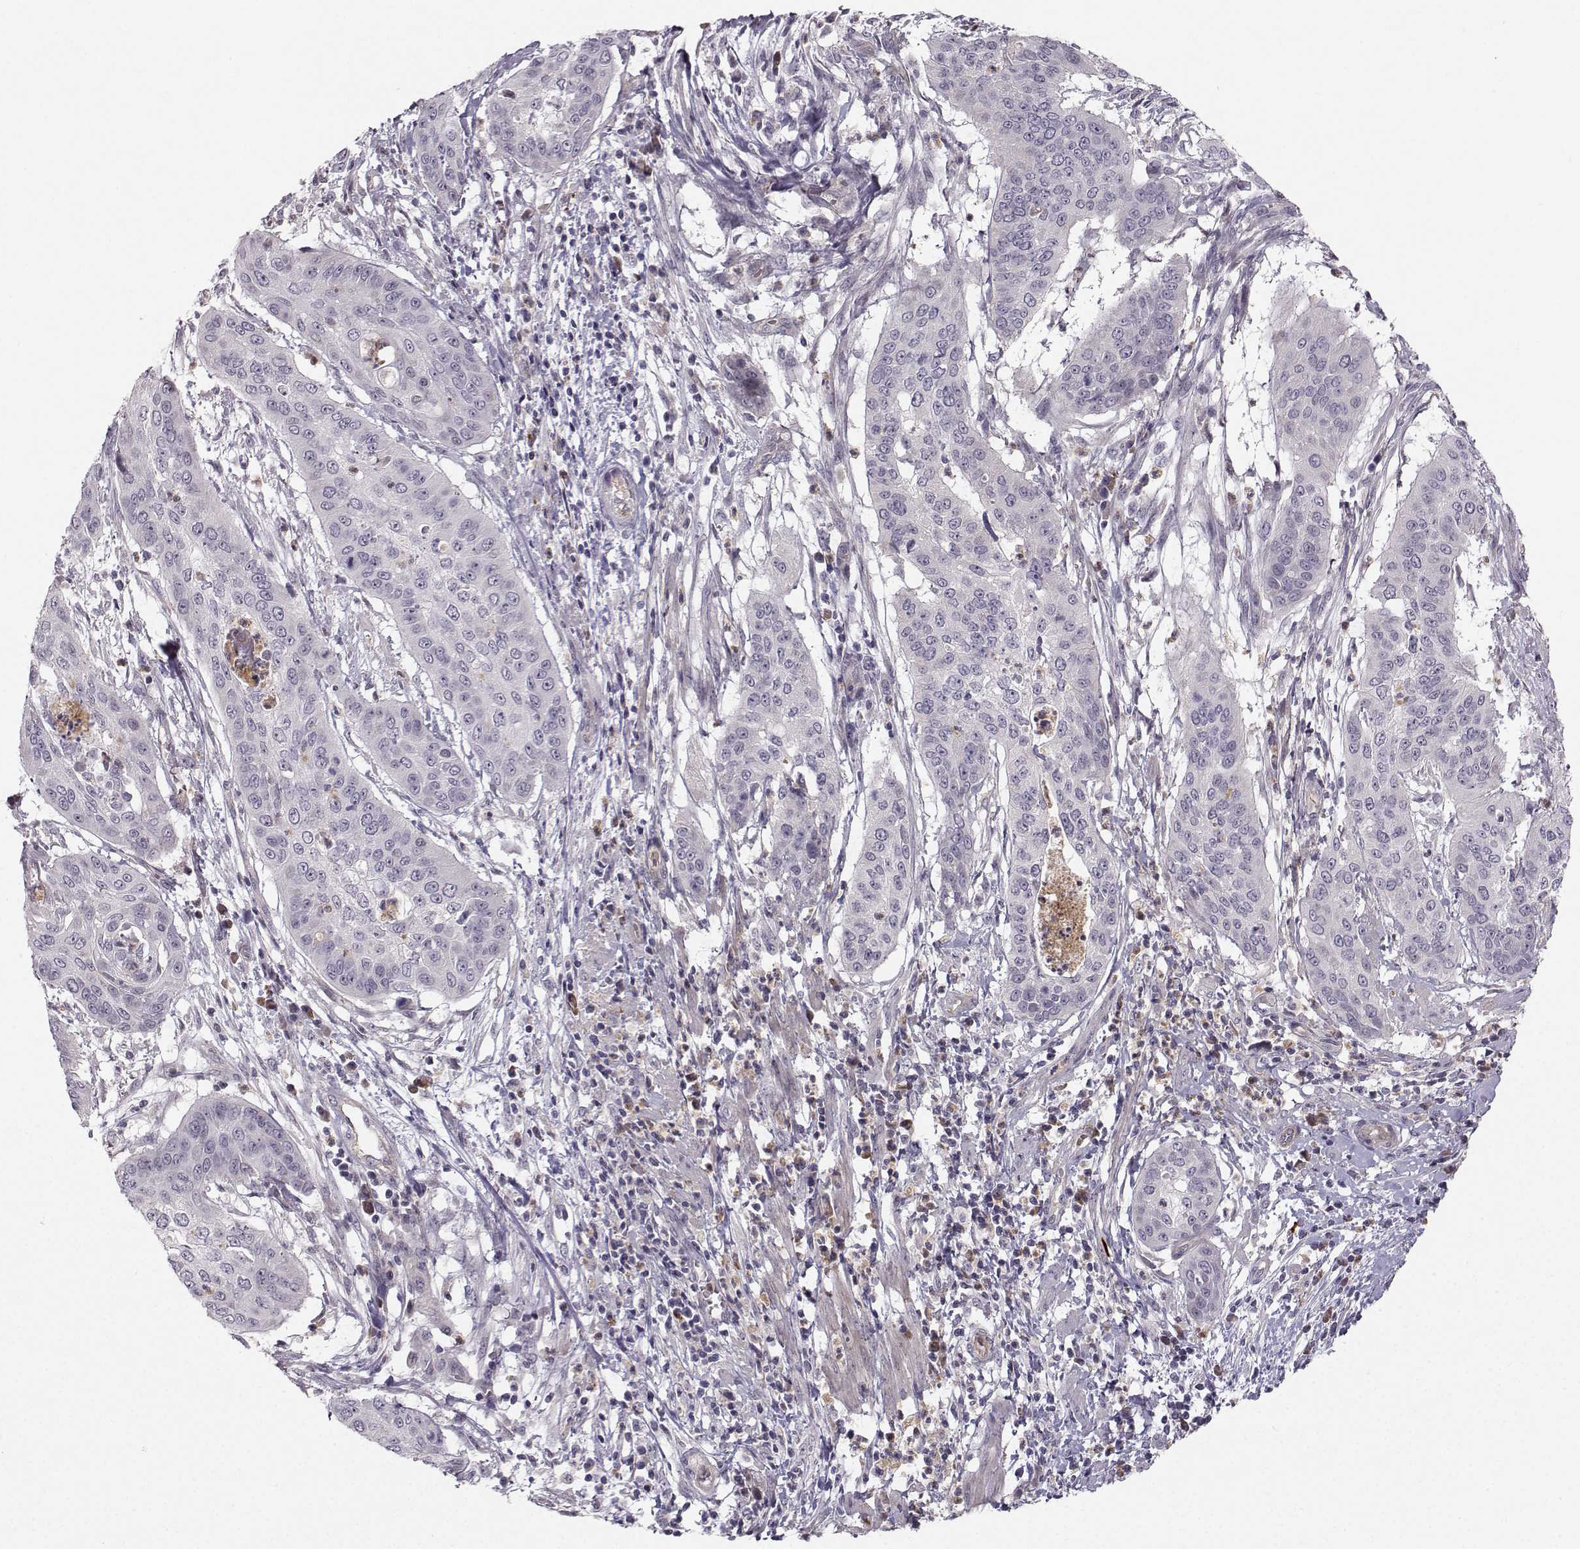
{"staining": {"intensity": "negative", "quantity": "none", "location": "none"}, "tissue": "cervical cancer", "cell_type": "Tumor cells", "image_type": "cancer", "snomed": [{"axis": "morphology", "description": "Squamous cell carcinoma, NOS"}, {"axis": "topography", "description": "Cervix"}], "caption": "Cervical squamous cell carcinoma was stained to show a protein in brown. There is no significant staining in tumor cells.", "gene": "OPRD1", "patient": {"sex": "female", "age": 39}}